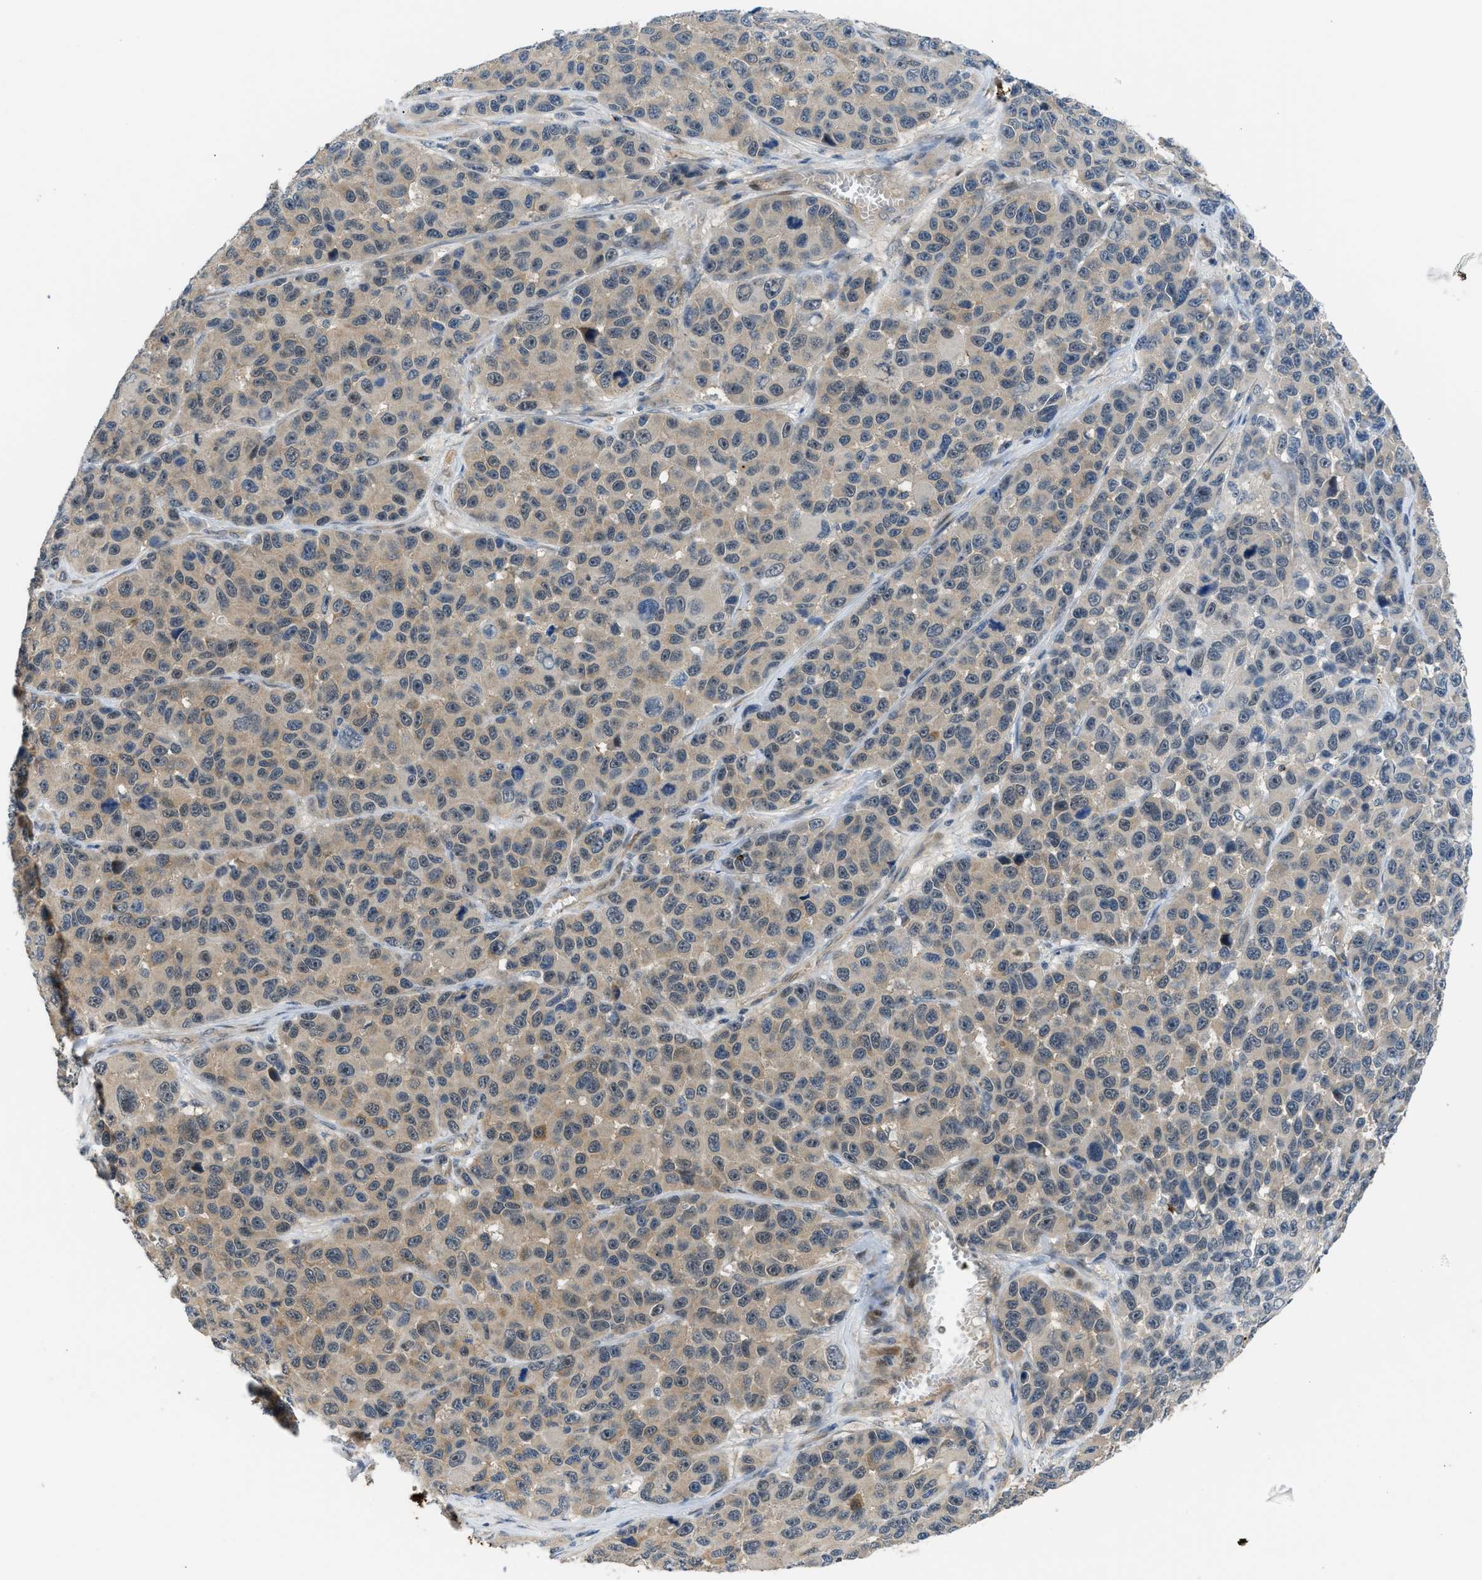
{"staining": {"intensity": "moderate", "quantity": ">75%", "location": "cytoplasmic/membranous"}, "tissue": "melanoma", "cell_type": "Tumor cells", "image_type": "cancer", "snomed": [{"axis": "morphology", "description": "Malignant melanoma, NOS"}, {"axis": "topography", "description": "Skin"}], "caption": "Melanoma stained with a brown dye demonstrates moderate cytoplasmic/membranous positive staining in approximately >75% of tumor cells.", "gene": "TRAK2", "patient": {"sex": "male", "age": 53}}